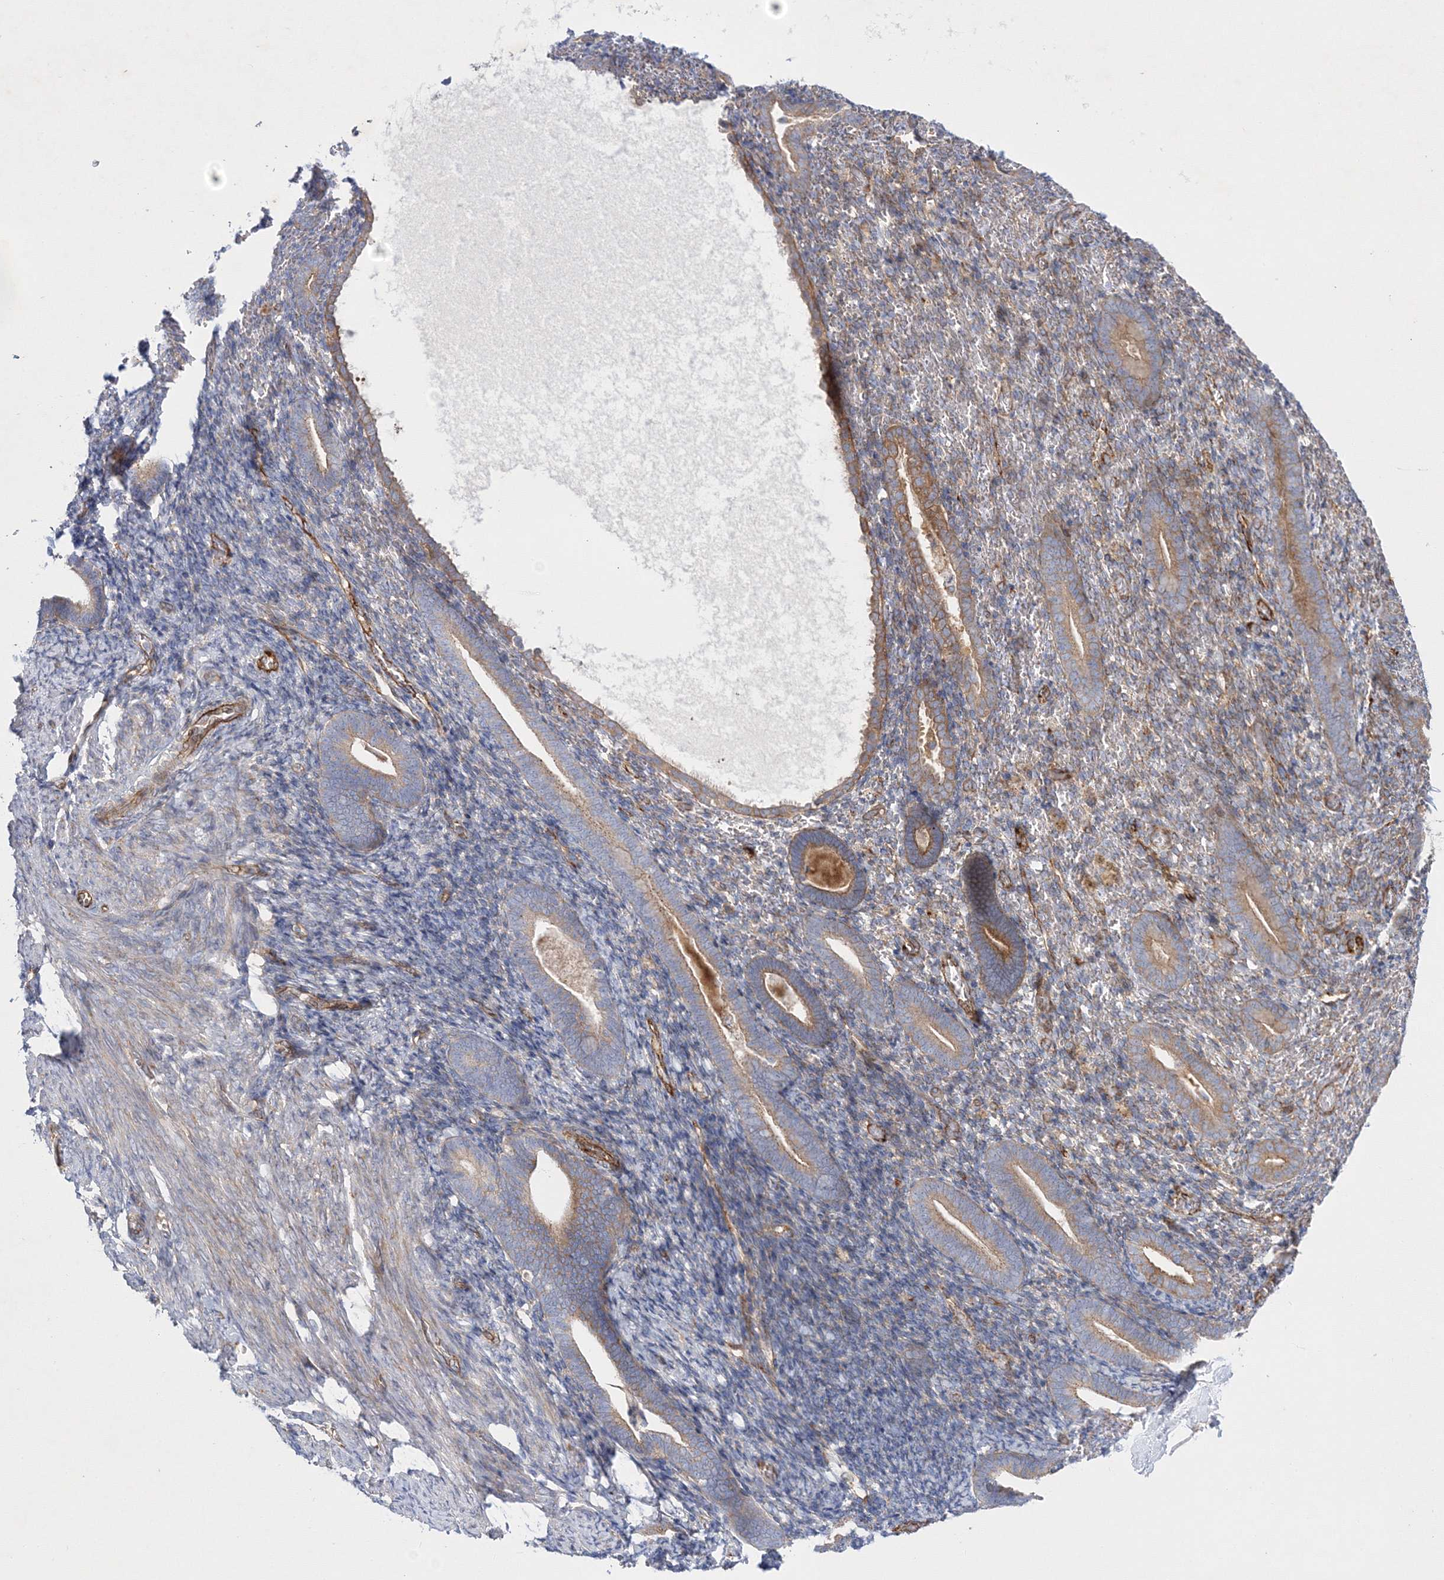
{"staining": {"intensity": "negative", "quantity": "none", "location": "none"}, "tissue": "endometrium", "cell_type": "Cells in endometrial stroma", "image_type": "normal", "snomed": [{"axis": "morphology", "description": "Normal tissue, NOS"}, {"axis": "topography", "description": "Endometrium"}], "caption": "The immunohistochemistry image has no significant expression in cells in endometrial stroma of endometrium.", "gene": "ZFYVE16", "patient": {"sex": "female", "age": 51}}